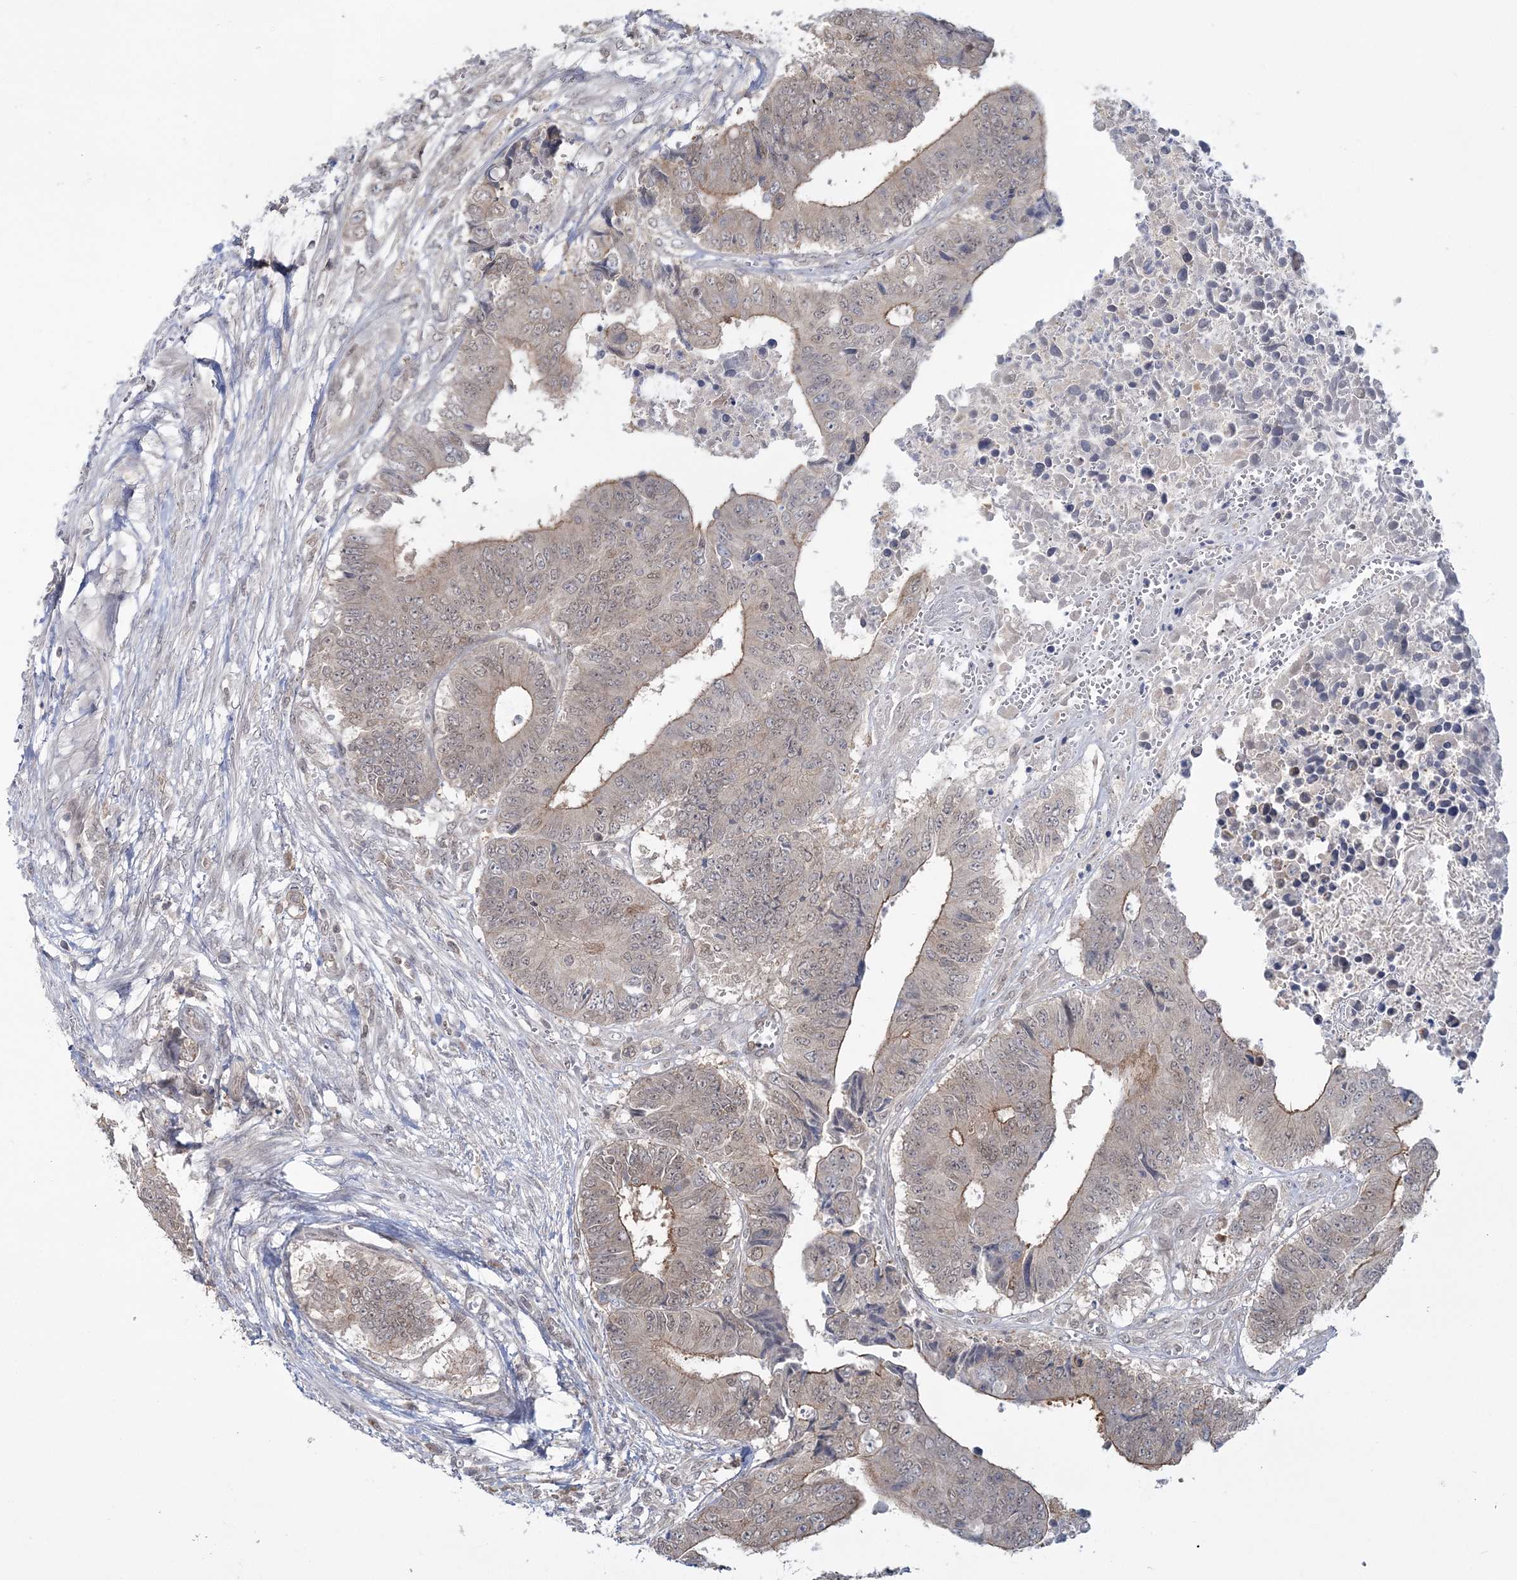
{"staining": {"intensity": "weak", "quantity": "25%-75%", "location": "cytoplasmic/membranous,nuclear"}, "tissue": "colorectal cancer", "cell_type": "Tumor cells", "image_type": "cancer", "snomed": [{"axis": "morphology", "description": "Adenocarcinoma, NOS"}, {"axis": "topography", "description": "Rectum"}], "caption": "The photomicrograph shows immunohistochemical staining of colorectal cancer (adenocarcinoma). There is weak cytoplasmic/membranous and nuclear expression is seen in about 25%-75% of tumor cells. (brown staining indicates protein expression, while blue staining denotes nuclei).", "gene": "ZFAND6", "patient": {"sex": "male", "age": 84}}